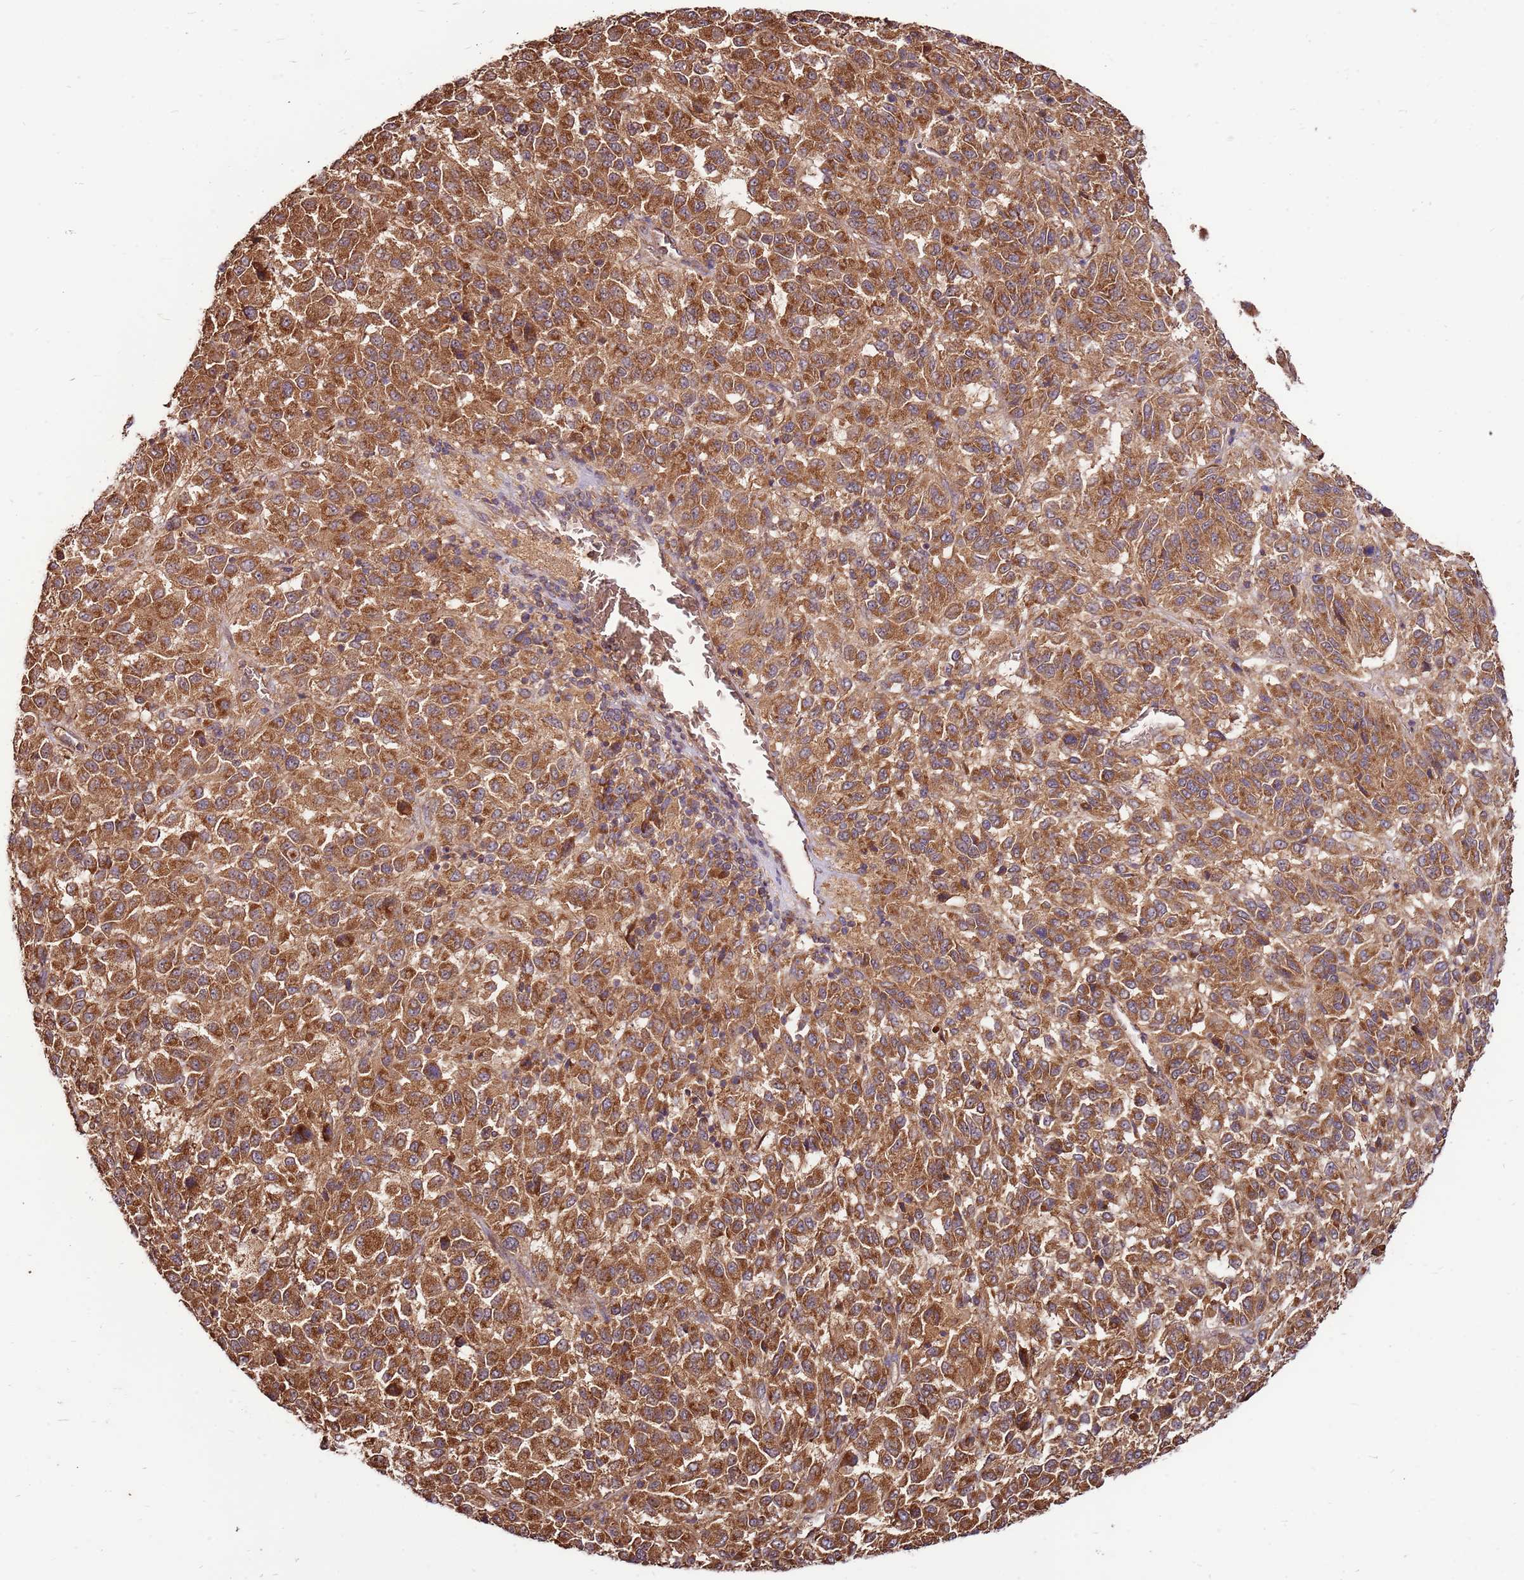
{"staining": {"intensity": "strong", "quantity": ">75%", "location": "cytoplasmic/membranous"}, "tissue": "melanoma", "cell_type": "Tumor cells", "image_type": "cancer", "snomed": [{"axis": "morphology", "description": "Malignant melanoma, Metastatic site"}, {"axis": "topography", "description": "Lung"}], "caption": "Immunohistochemical staining of melanoma reveals high levels of strong cytoplasmic/membranous staining in about >75% of tumor cells.", "gene": "SLC44A5", "patient": {"sex": "male", "age": 64}}